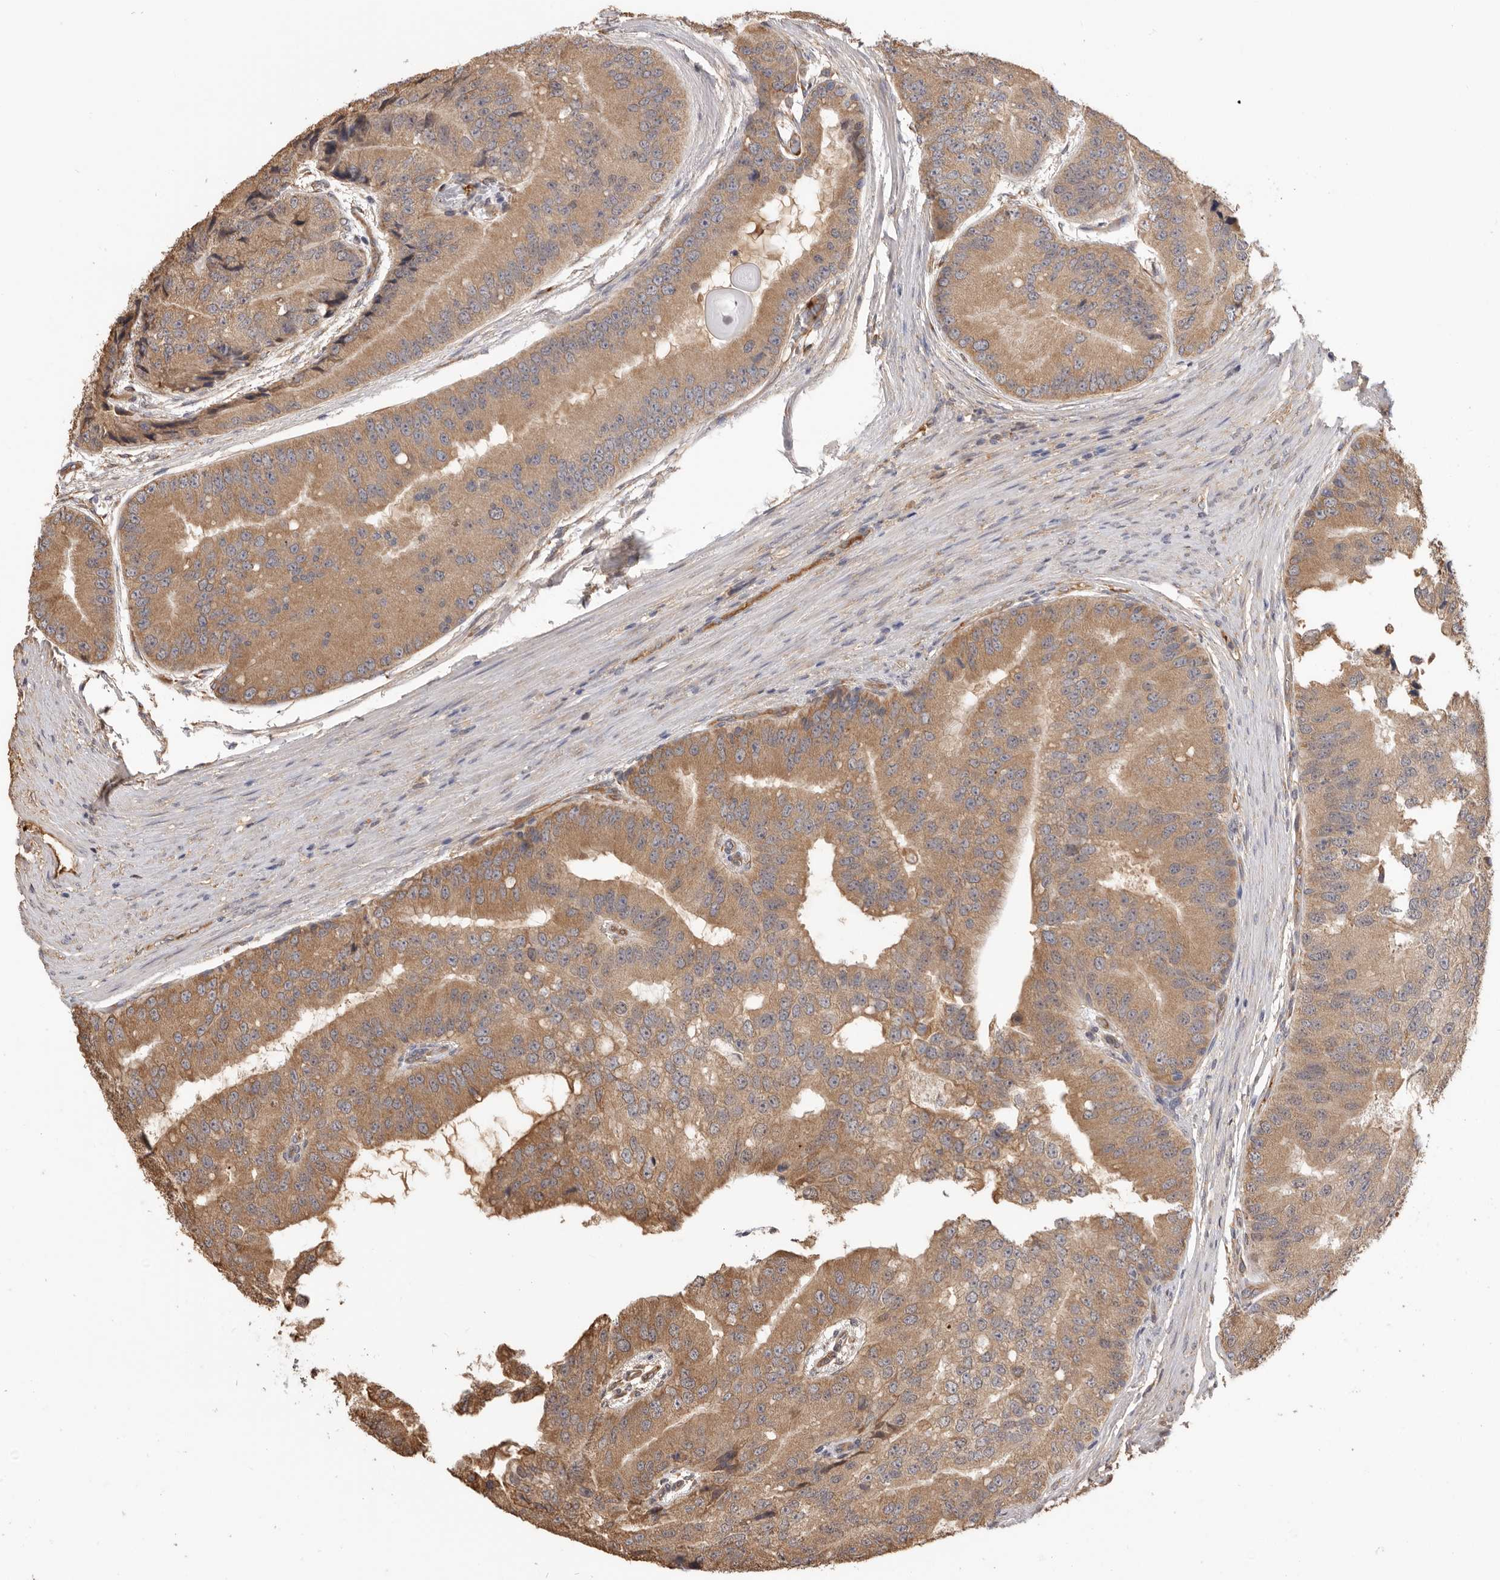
{"staining": {"intensity": "moderate", "quantity": ">75%", "location": "cytoplasmic/membranous"}, "tissue": "prostate cancer", "cell_type": "Tumor cells", "image_type": "cancer", "snomed": [{"axis": "morphology", "description": "Adenocarcinoma, High grade"}, {"axis": "topography", "description": "Prostate"}], "caption": "Immunohistochemical staining of prostate high-grade adenocarcinoma demonstrates medium levels of moderate cytoplasmic/membranous positivity in about >75% of tumor cells.", "gene": "CDC42BPB", "patient": {"sex": "male", "age": 70}}